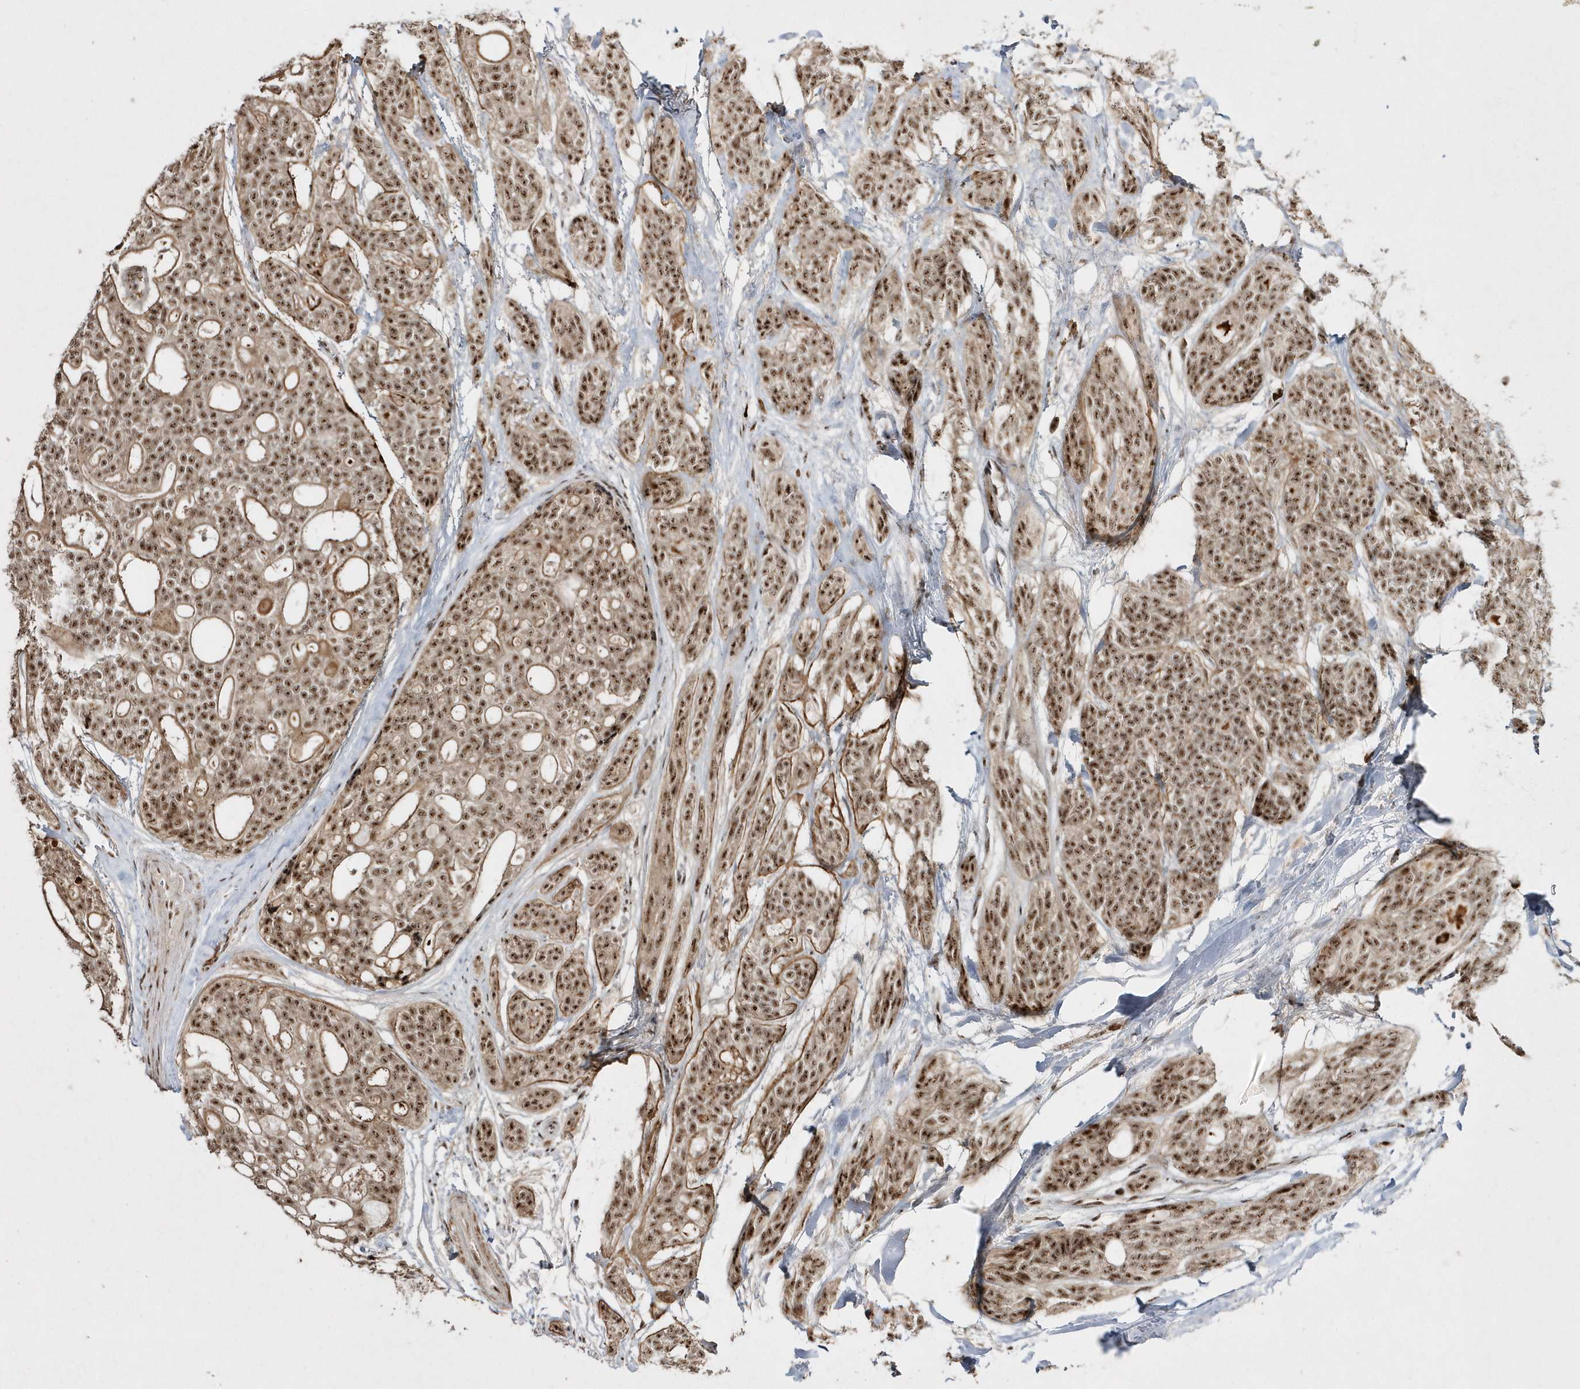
{"staining": {"intensity": "strong", "quantity": ">75%", "location": "nuclear"}, "tissue": "head and neck cancer", "cell_type": "Tumor cells", "image_type": "cancer", "snomed": [{"axis": "morphology", "description": "Adenocarcinoma, NOS"}, {"axis": "topography", "description": "Head-Neck"}], "caption": "Adenocarcinoma (head and neck) stained with a brown dye reveals strong nuclear positive positivity in about >75% of tumor cells.", "gene": "POLR3B", "patient": {"sex": "male", "age": 66}}